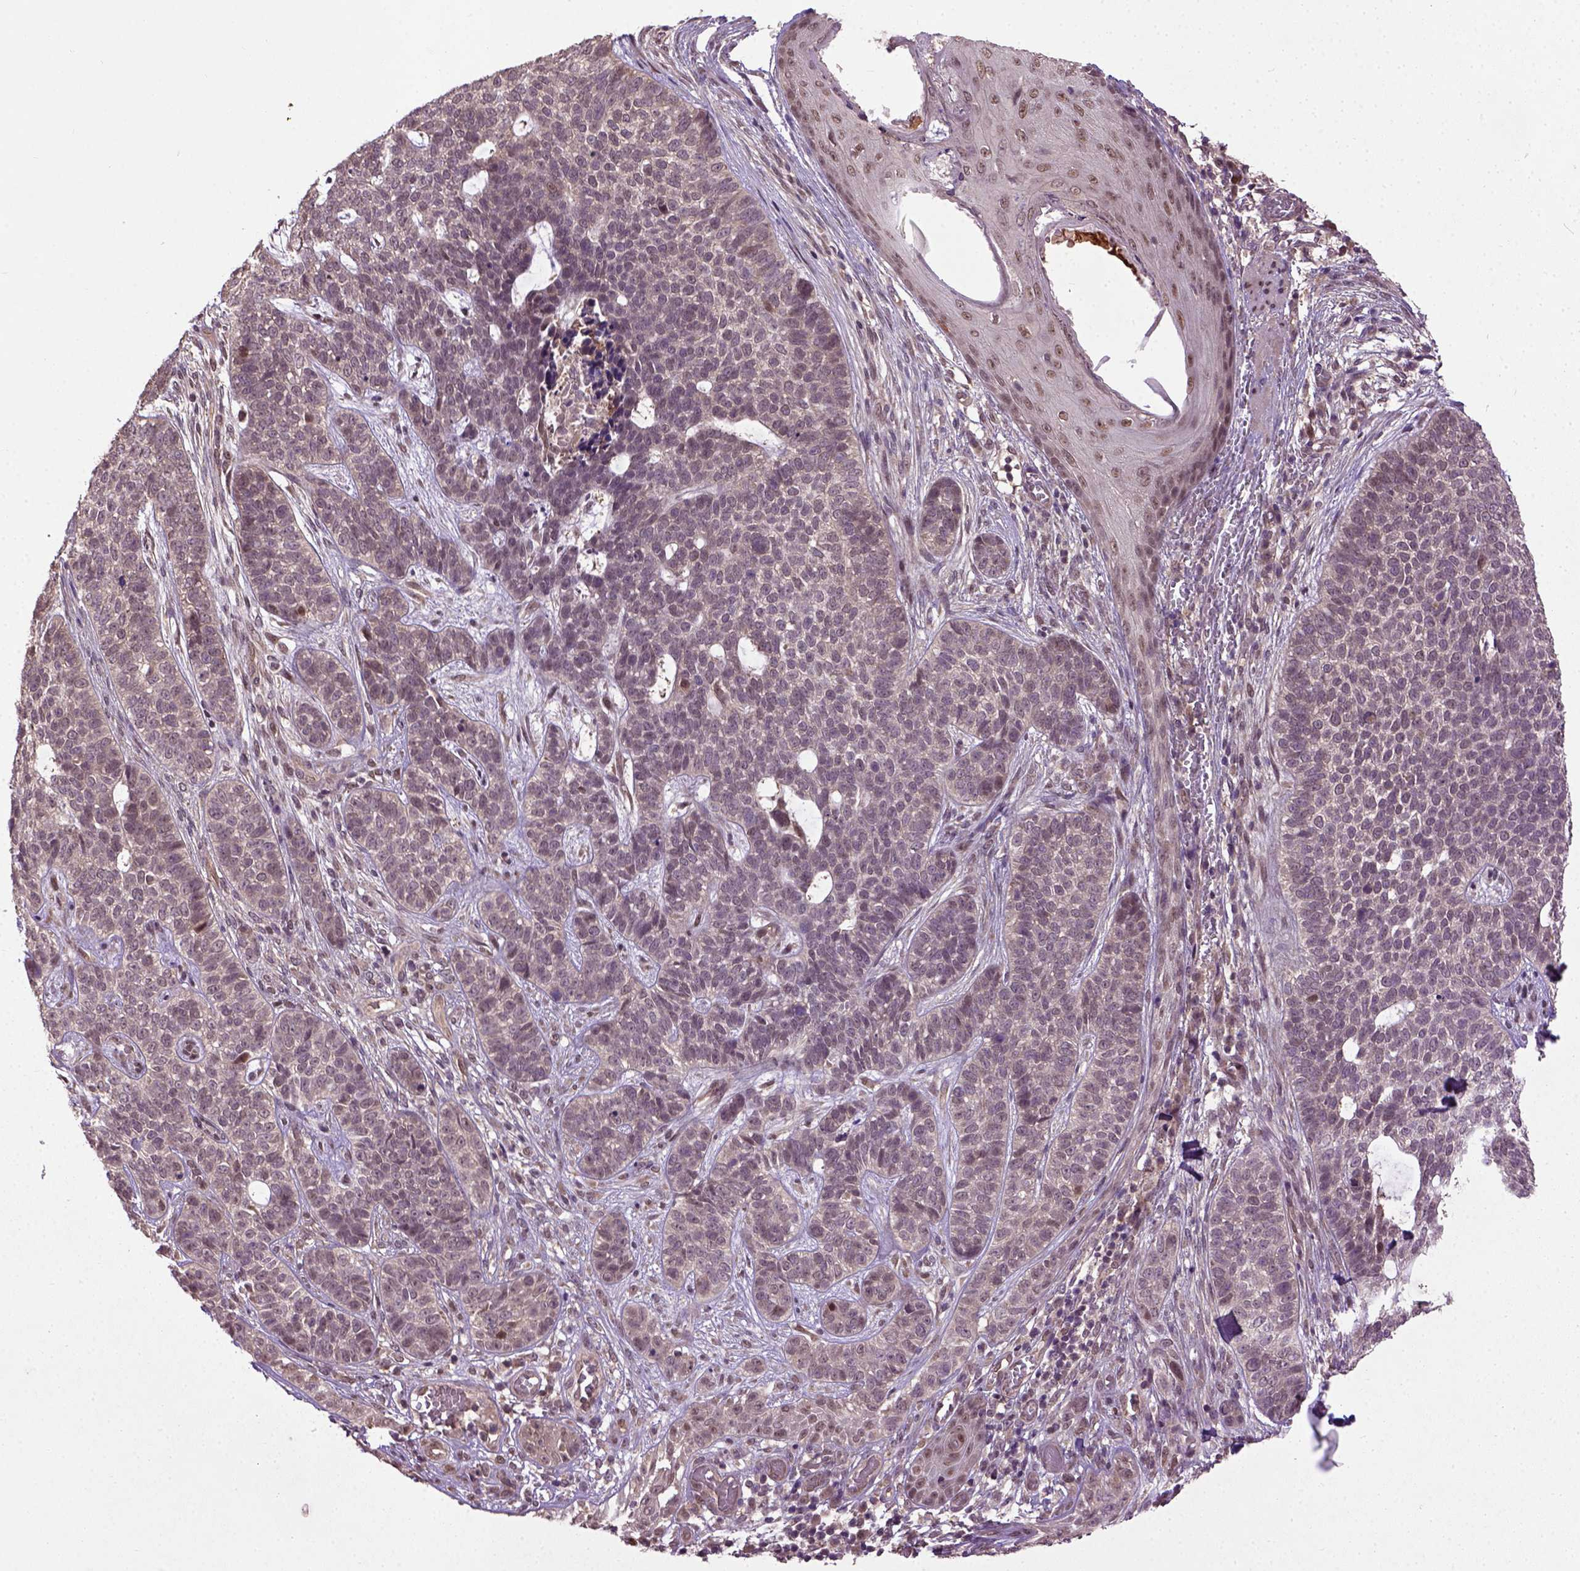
{"staining": {"intensity": "negative", "quantity": "none", "location": "none"}, "tissue": "skin cancer", "cell_type": "Tumor cells", "image_type": "cancer", "snomed": [{"axis": "morphology", "description": "Basal cell carcinoma"}, {"axis": "topography", "description": "Skin"}], "caption": "Histopathology image shows no significant protein positivity in tumor cells of skin cancer.", "gene": "UBA3", "patient": {"sex": "female", "age": 69}}